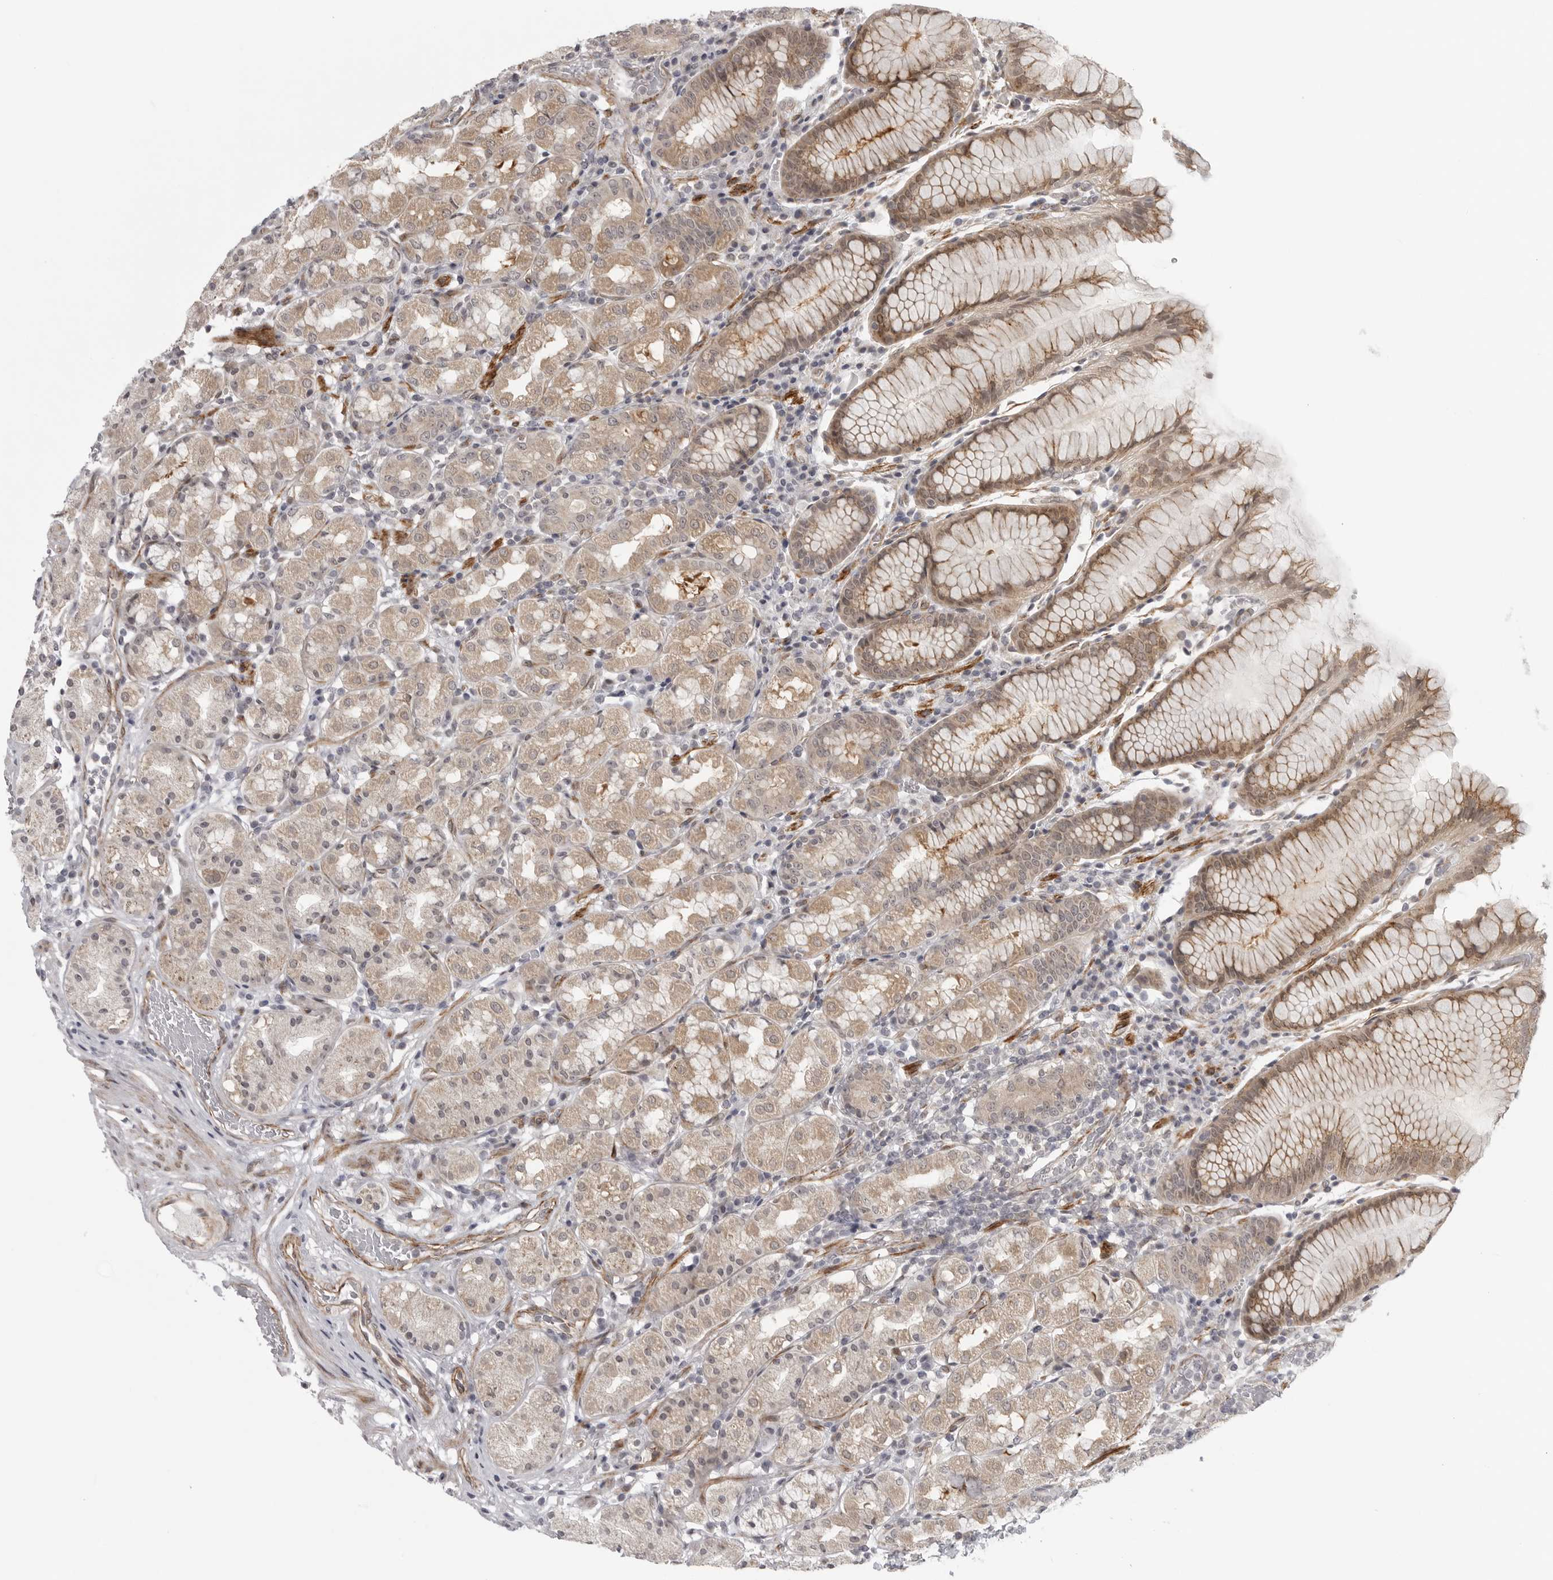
{"staining": {"intensity": "moderate", "quantity": "25%-75%", "location": "cytoplasmic/membranous,nuclear"}, "tissue": "stomach", "cell_type": "Glandular cells", "image_type": "normal", "snomed": [{"axis": "morphology", "description": "Normal tissue, NOS"}, {"axis": "topography", "description": "Stomach, lower"}], "caption": "Protein staining of benign stomach demonstrates moderate cytoplasmic/membranous,nuclear staining in about 25%-75% of glandular cells. (brown staining indicates protein expression, while blue staining denotes nuclei).", "gene": "TUT4", "patient": {"sex": "female", "age": 56}}